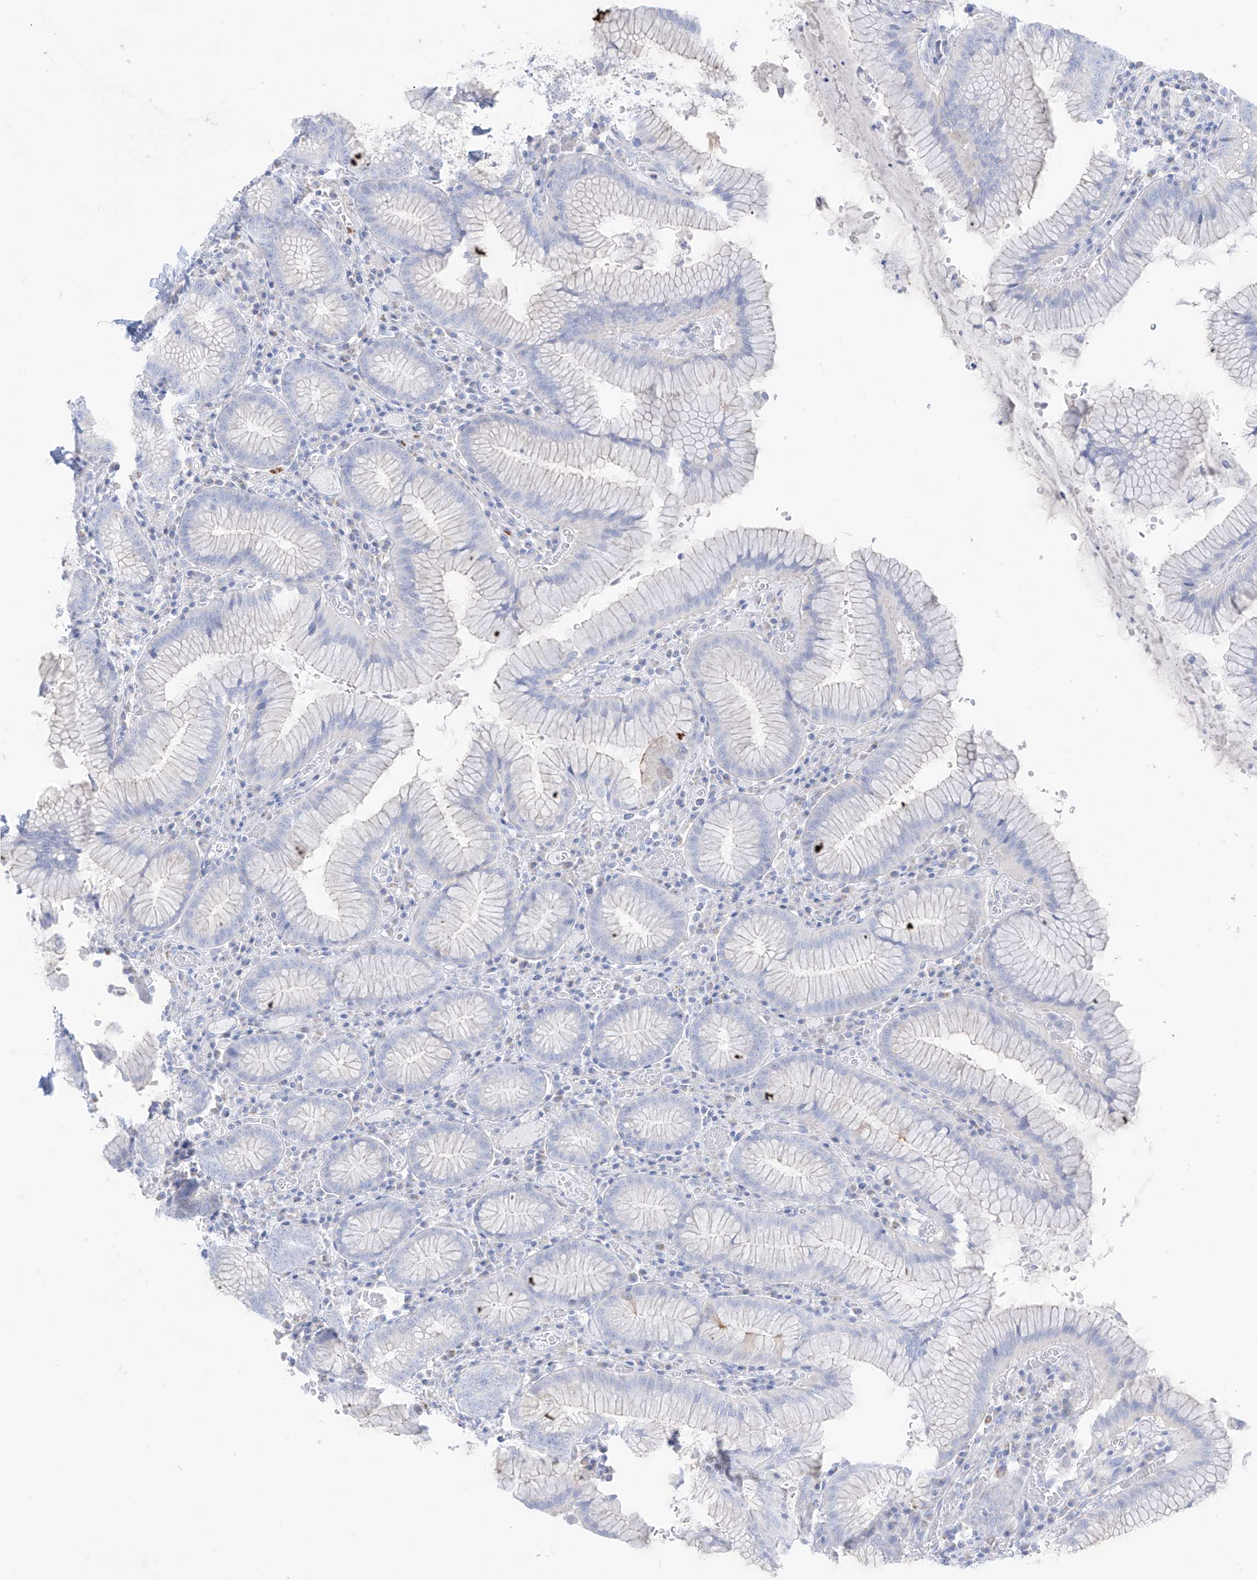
{"staining": {"intensity": "strong", "quantity": "<25%", "location": "cytoplasmic/membranous"}, "tissue": "stomach", "cell_type": "Glandular cells", "image_type": "normal", "snomed": [{"axis": "morphology", "description": "Normal tissue, NOS"}, {"axis": "topography", "description": "Stomach"}], "caption": "Immunohistochemical staining of normal human stomach reveals medium levels of strong cytoplasmic/membranous staining in about <25% of glandular cells.", "gene": "SLC26A3", "patient": {"sex": "male", "age": 55}}